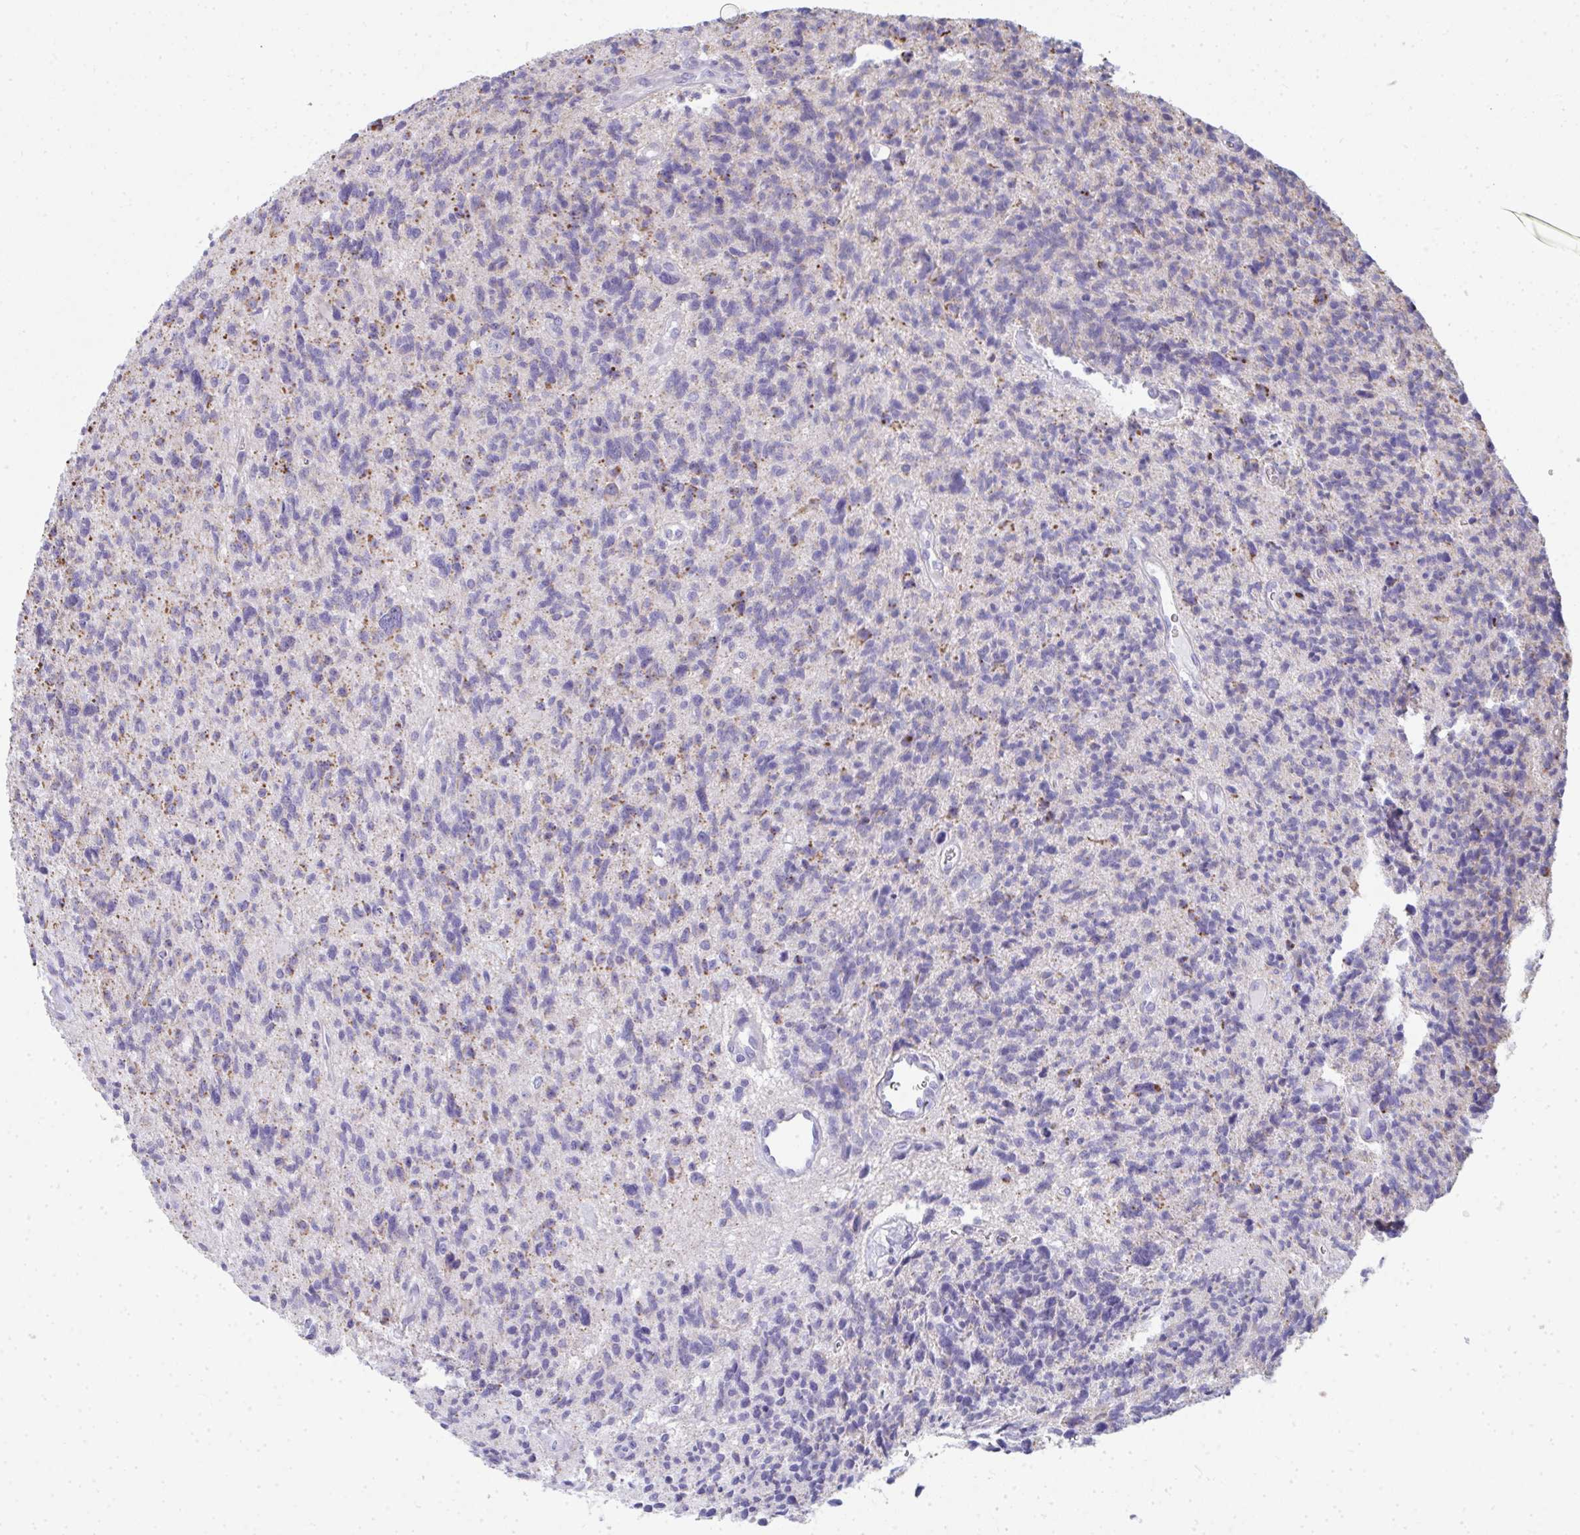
{"staining": {"intensity": "negative", "quantity": "none", "location": "none"}, "tissue": "glioma", "cell_type": "Tumor cells", "image_type": "cancer", "snomed": [{"axis": "morphology", "description": "Glioma, malignant, High grade"}, {"axis": "topography", "description": "Brain"}], "caption": "An IHC micrograph of malignant high-grade glioma is shown. There is no staining in tumor cells of malignant high-grade glioma.", "gene": "SLC6A1", "patient": {"sex": "male", "age": 29}}